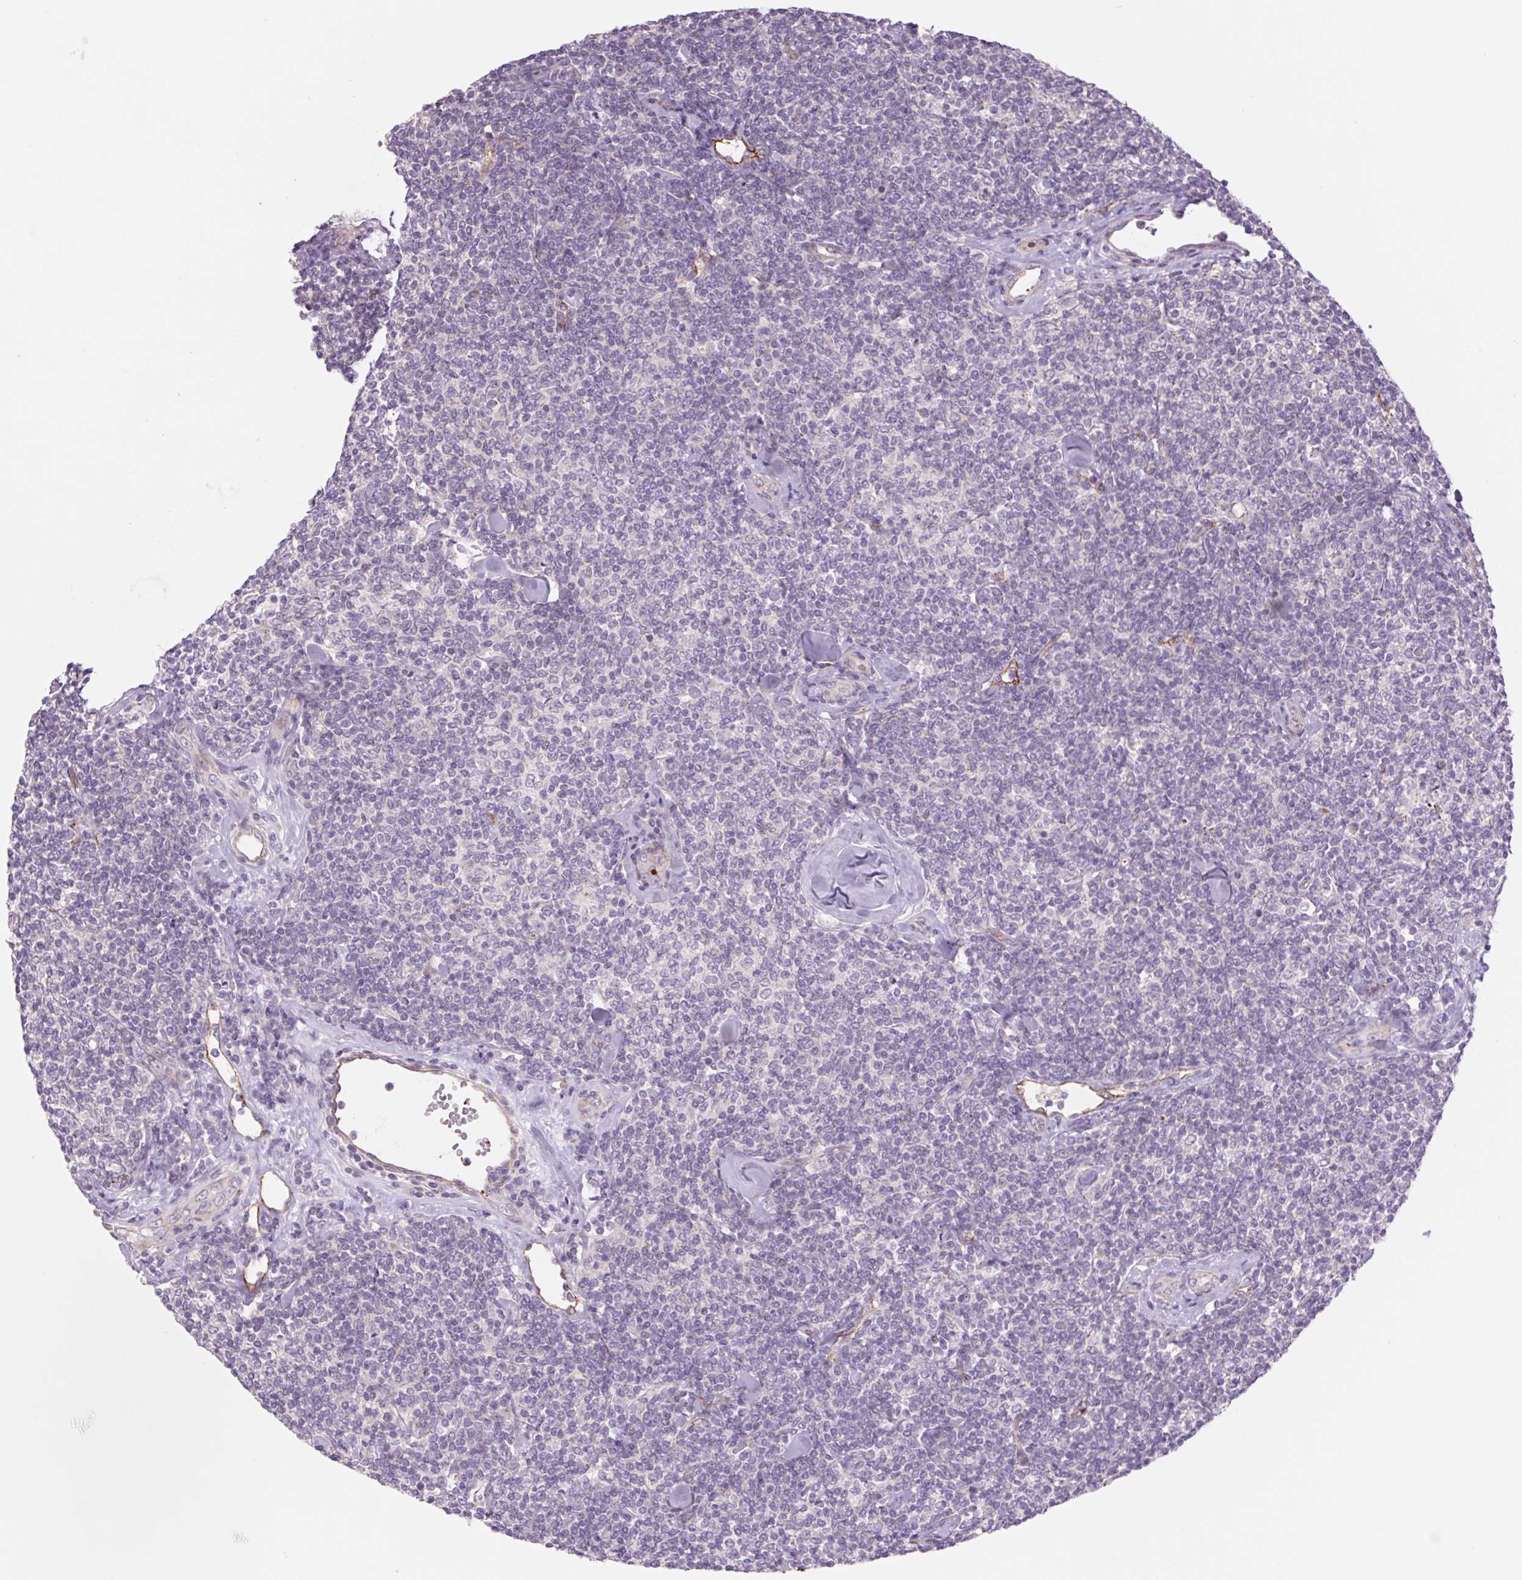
{"staining": {"intensity": "negative", "quantity": "none", "location": "none"}, "tissue": "lymphoma", "cell_type": "Tumor cells", "image_type": "cancer", "snomed": [{"axis": "morphology", "description": "Malignant lymphoma, non-Hodgkin's type, Low grade"}, {"axis": "topography", "description": "Lymph node"}], "caption": "Human lymphoma stained for a protein using IHC reveals no positivity in tumor cells.", "gene": "MS4A13", "patient": {"sex": "female", "age": 56}}